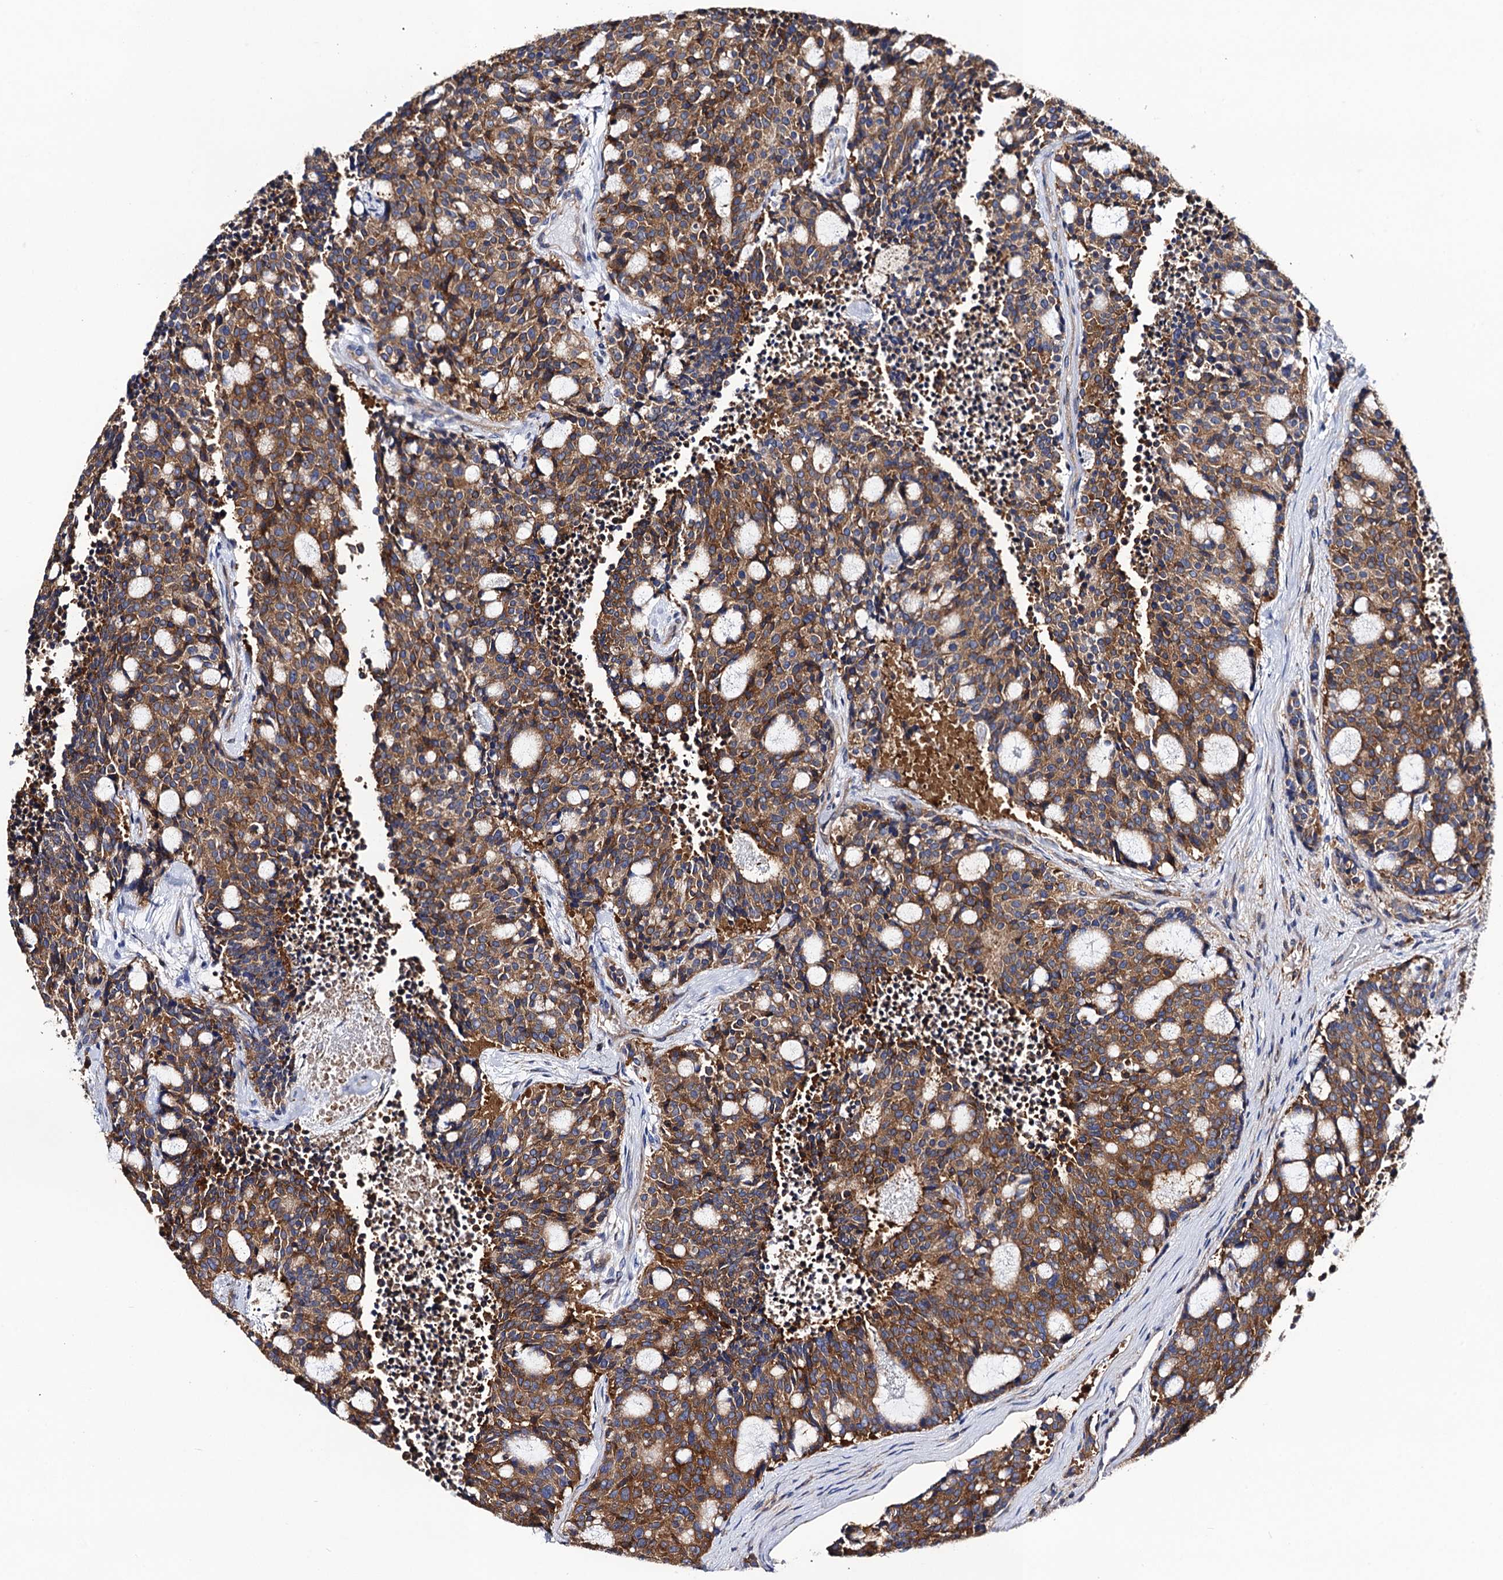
{"staining": {"intensity": "moderate", "quantity": ">75%", "location": "cytoplasmic/membranous"}, "tissue": "carcinoid", "cell_type": "Tumor cells", "image_type": "cancer", "snomed": [{"axis": "morphology", "description": "Carcinoid, malignant, NOS"}, {"axis": "topography", "description": "Pancreas"}], "caption": "This photomicrograph shows carcinoid stained with IHC to label a protein in brown. The cytoplasmic/membranous of tumor cells show moderate positivity for the protein. Nuclei are counter-stained blue.", "gene": "DYDC1", "patient": {"sex": "female", "age": 54}}